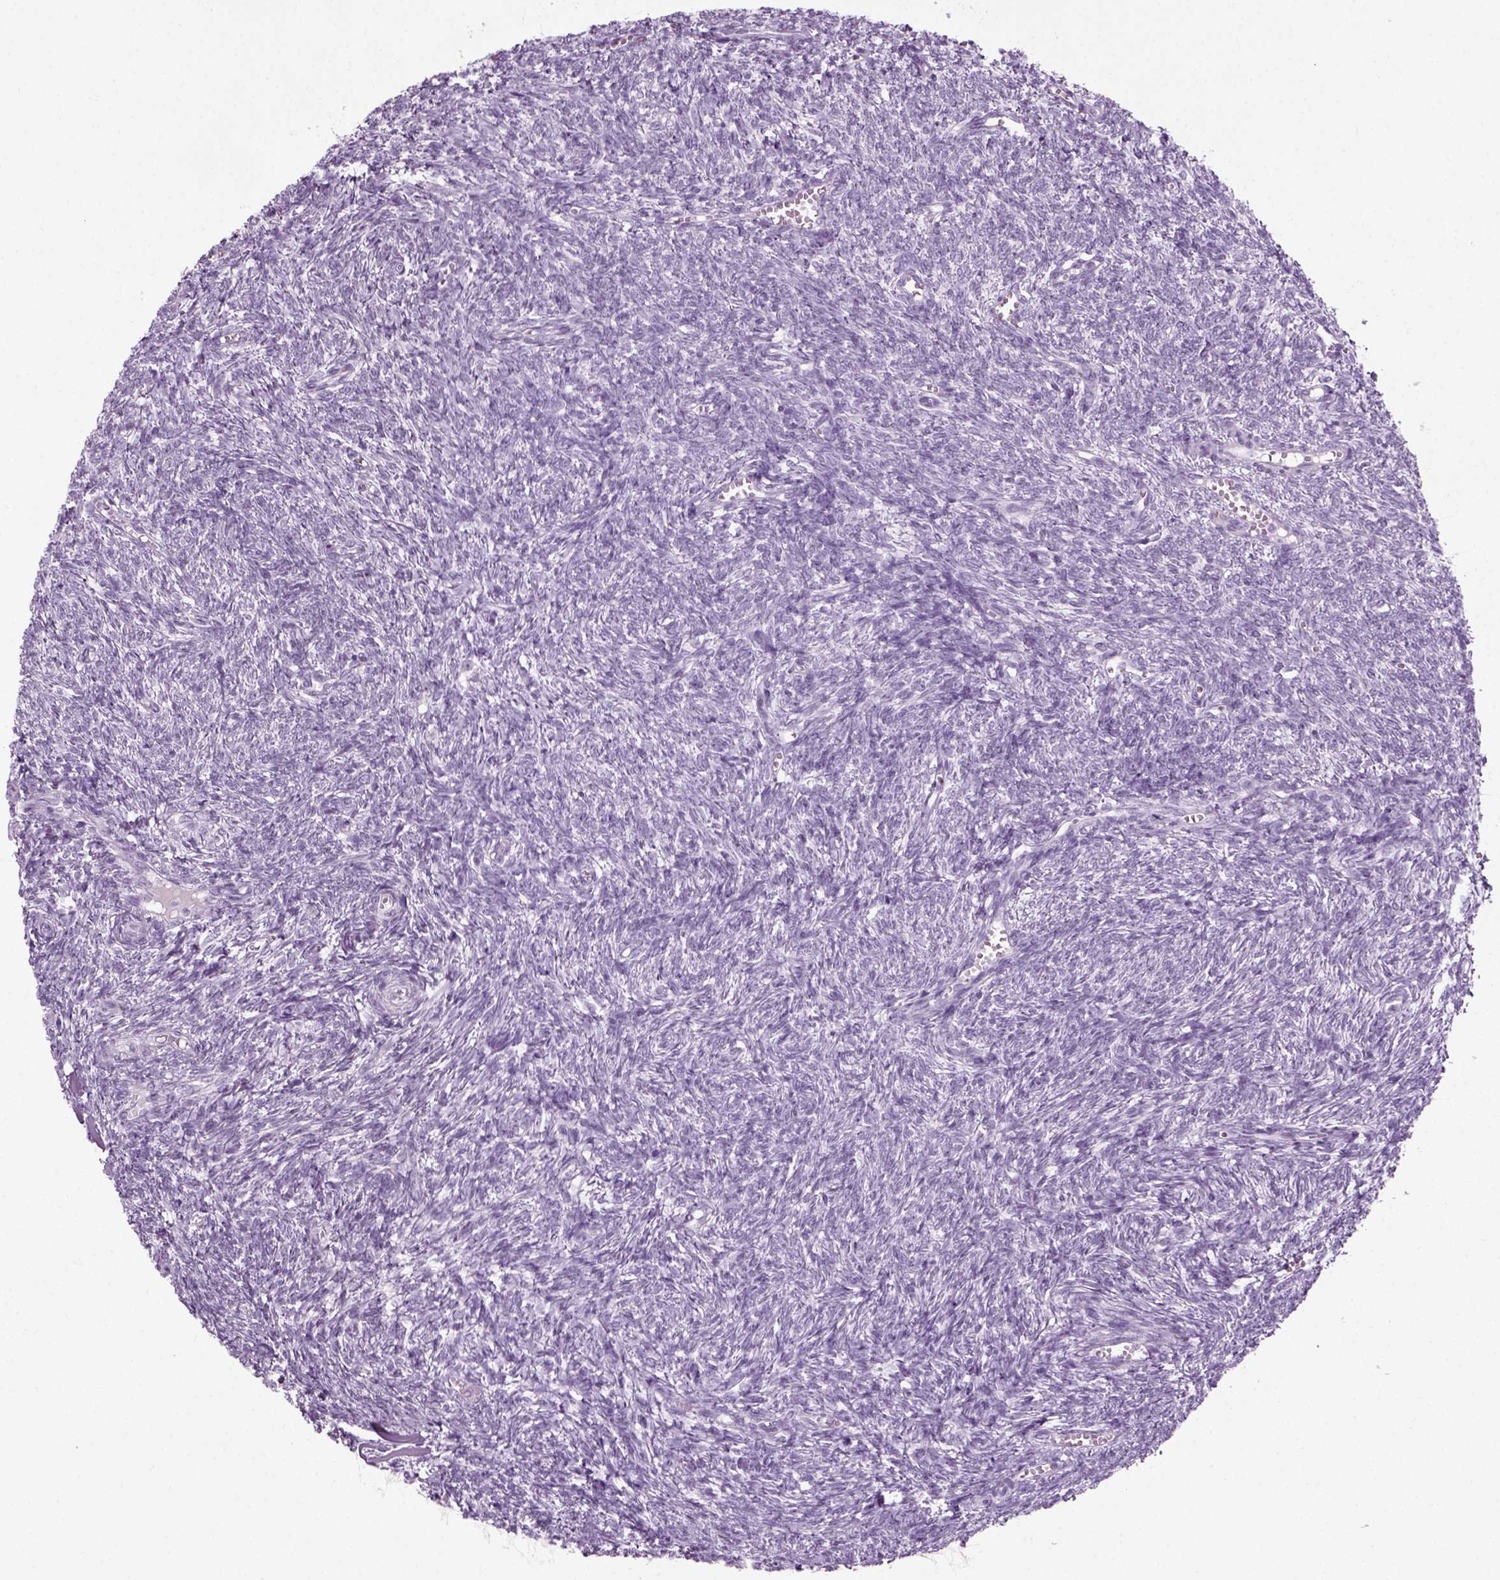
{"staining": {"intensity": "negative", "quantity": "none", "location": "none"}, "tissue": "ovary", "cell_type": "Ovarian stroma cells", "image_type": "normal", "snomed": [{"axis": "morphology", "description": "Normal tissue, NOS"}, {"axis": "topography", "description": "Ovary"}], "caption": "Immunohistochemistry (IHC) histopathology image of unremarkable ovary: human ovary stained with DAB exhibits no significant protein positivity in ovarian stroma cells.", "gene": "PRLH", "patient": {"sex": "female", "age": 43}}